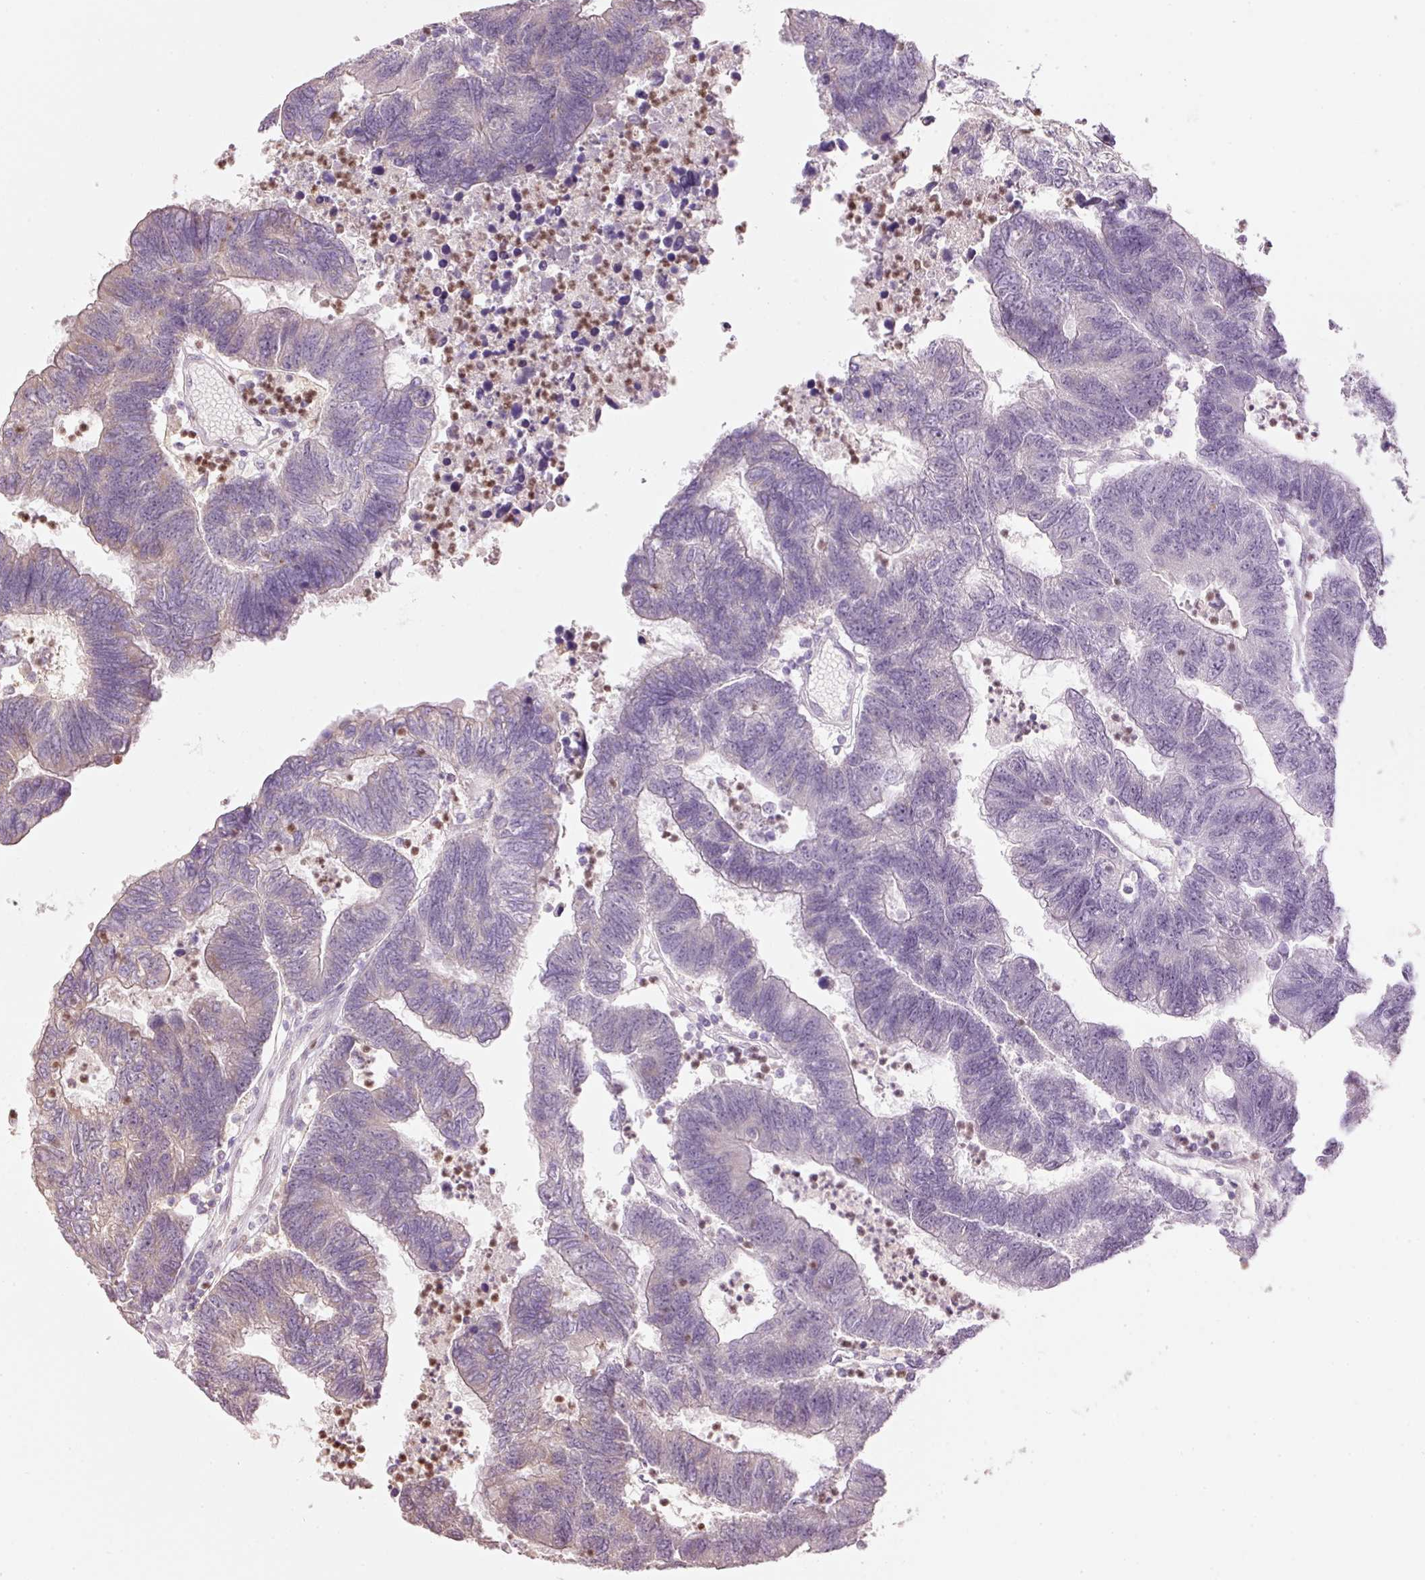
{"staining": {"intensity": "weak", "quantity": "25%-75%", "location": "cytoplasmic/membranous"}, "tissue": "colorectal cancer", "cell_type": "Tumor cells", "image_type": "cancer", "snomed": [{"axis": "morphology", "description": "Adenocarcinoma, NOS"}, {"axis": "topography", "description": "Colon"}], "caption": "Adenocarcinoma (colorectal) stained with immunohistochemistry reveals weak cytoplasmic/membranous positivity in approximately 25%-75% of tumor cells.", "gene": "MTHFD1L", "patient": {"sex": "female", "age": 48}}